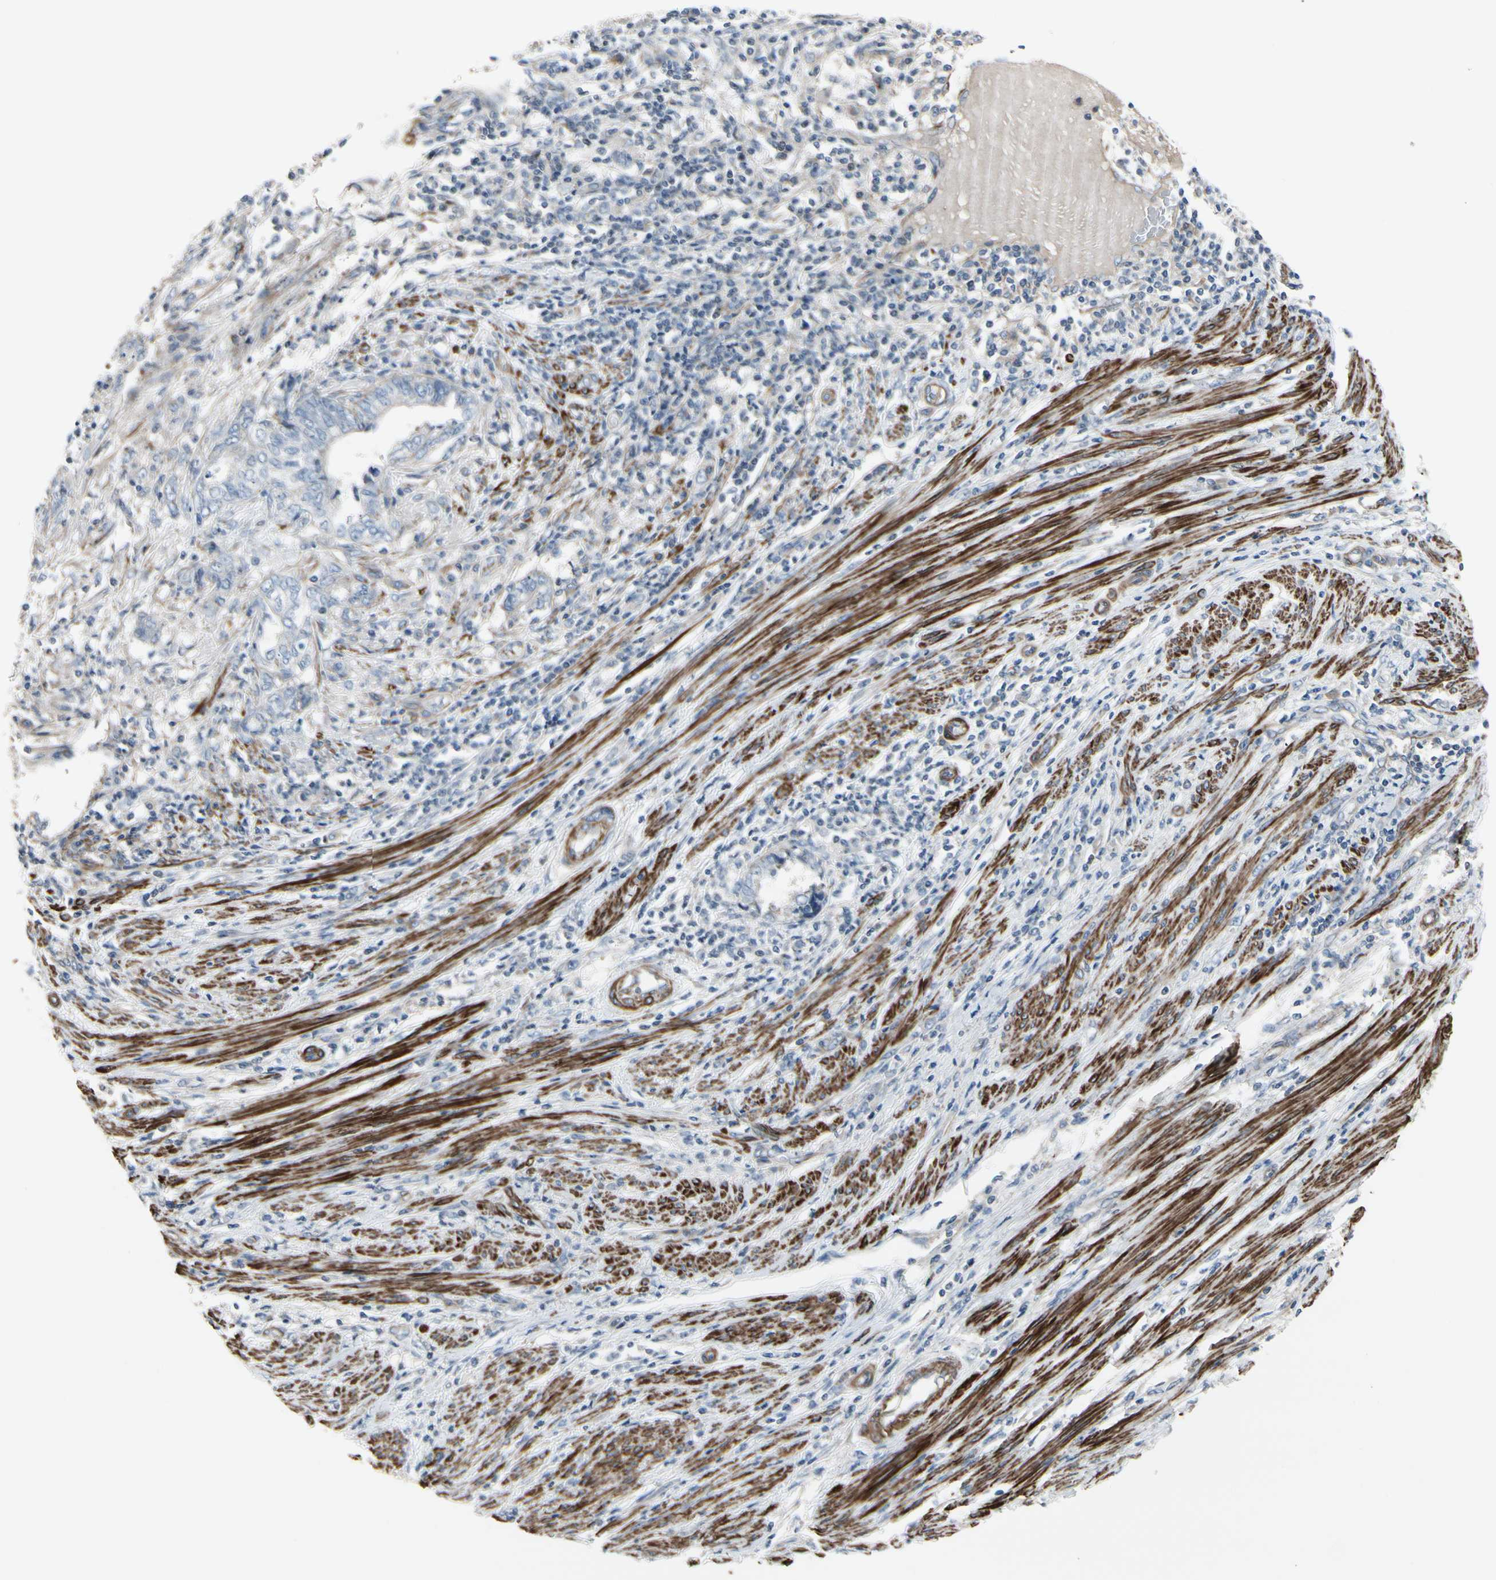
{"staining": {"intensity": "negative", "quantity": "none", "location": "none"}, "tissue": "endometrial cancer", "cell_type": "Tumor cells", "image_type": "cancer", "snomed": [{"axis": "morphology", "description": "Adenocarcinoma, NOS"}, {"axis": "topography", "description": "Uterus"}, {"axis": "topography", "description": "Endometrium"}], "caption": "High power microscopy photomicrograph of an immunohistochemistry histopathology image of endometrial cancer, revealing no significant staining in tumor cells.", "gene": "TPM1", "patient": {"sex": "female", "age": 70}}